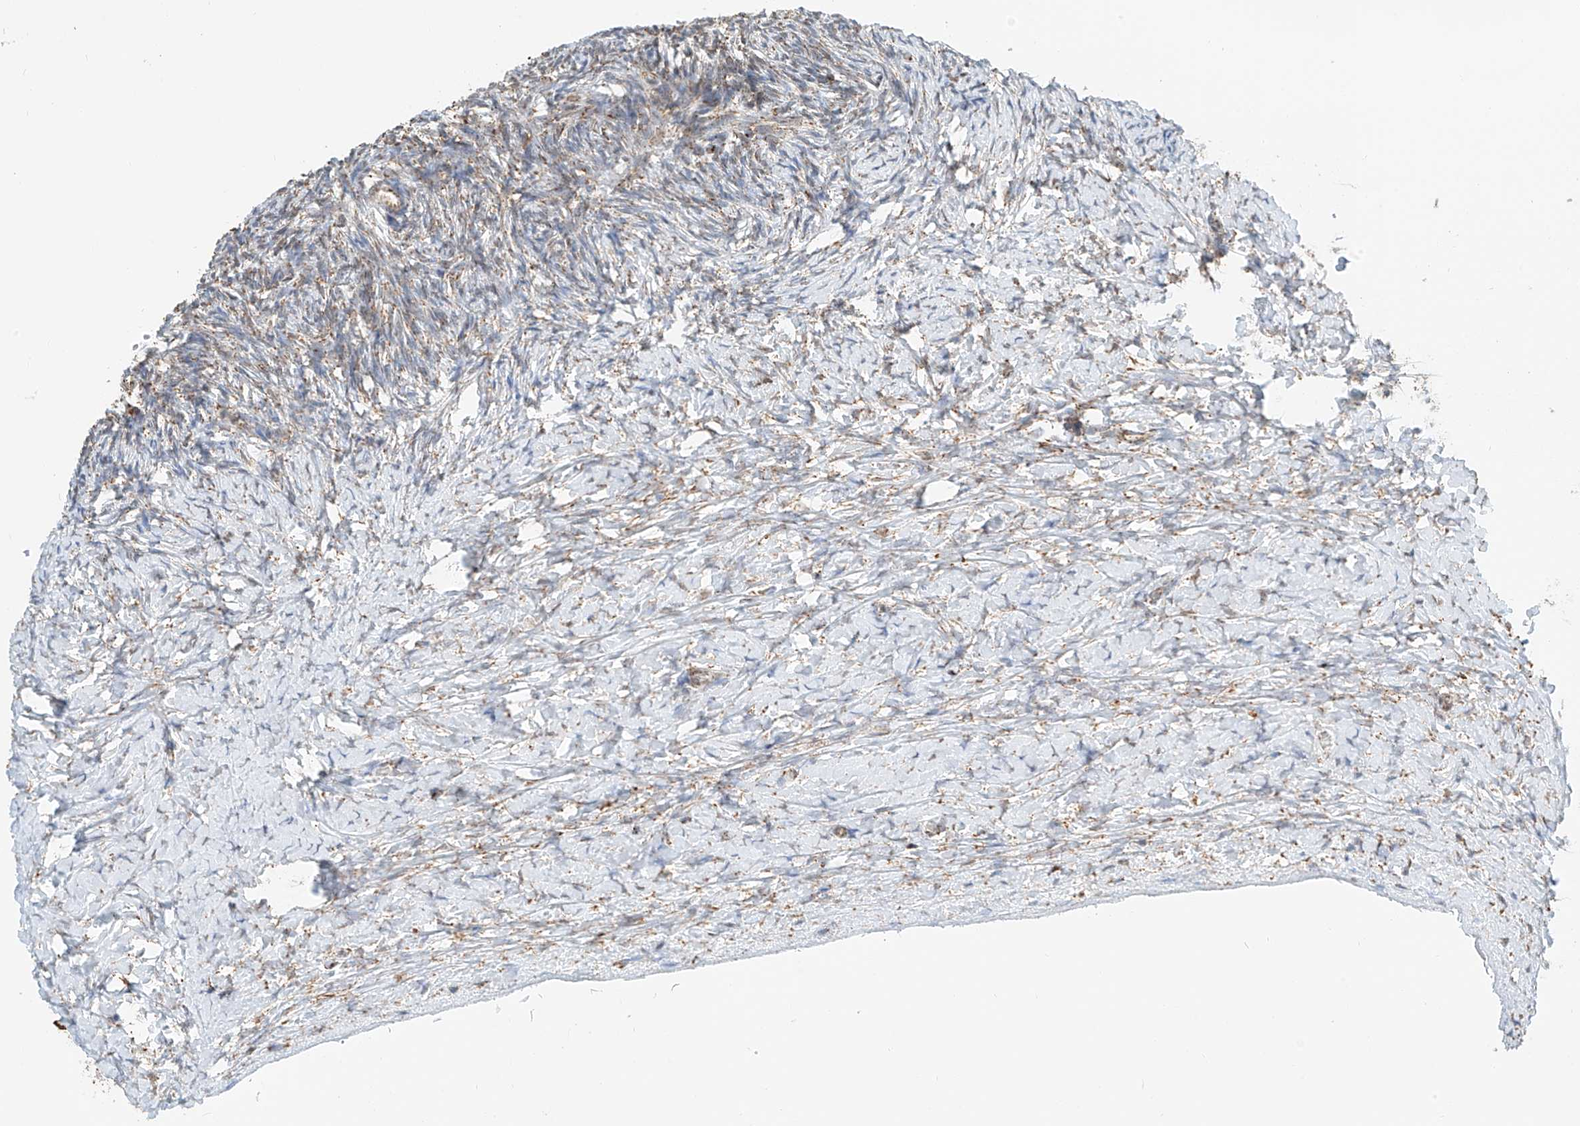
{"staining": {"intensity": "weak", "quantity": "<25%", "location": "cytoplasmic/membranous"}, "tissue": "ovary", "cell_type": "Ovarian stroma cells", "image_type": "normal", "snomed": [{"axis": "morphology", "description": "Normal tissue, NOS"}, {"axis": "morphology", "description": "Developmental malformation"}, {"axis": "topography", "description": "Ovary"}], "caption": "Protein analysis of unremarkable ovary reveals no significant expression in ovarian stroma cells.", "gene": "PPA2", "patient": {"sex": "female", "age": 39}}